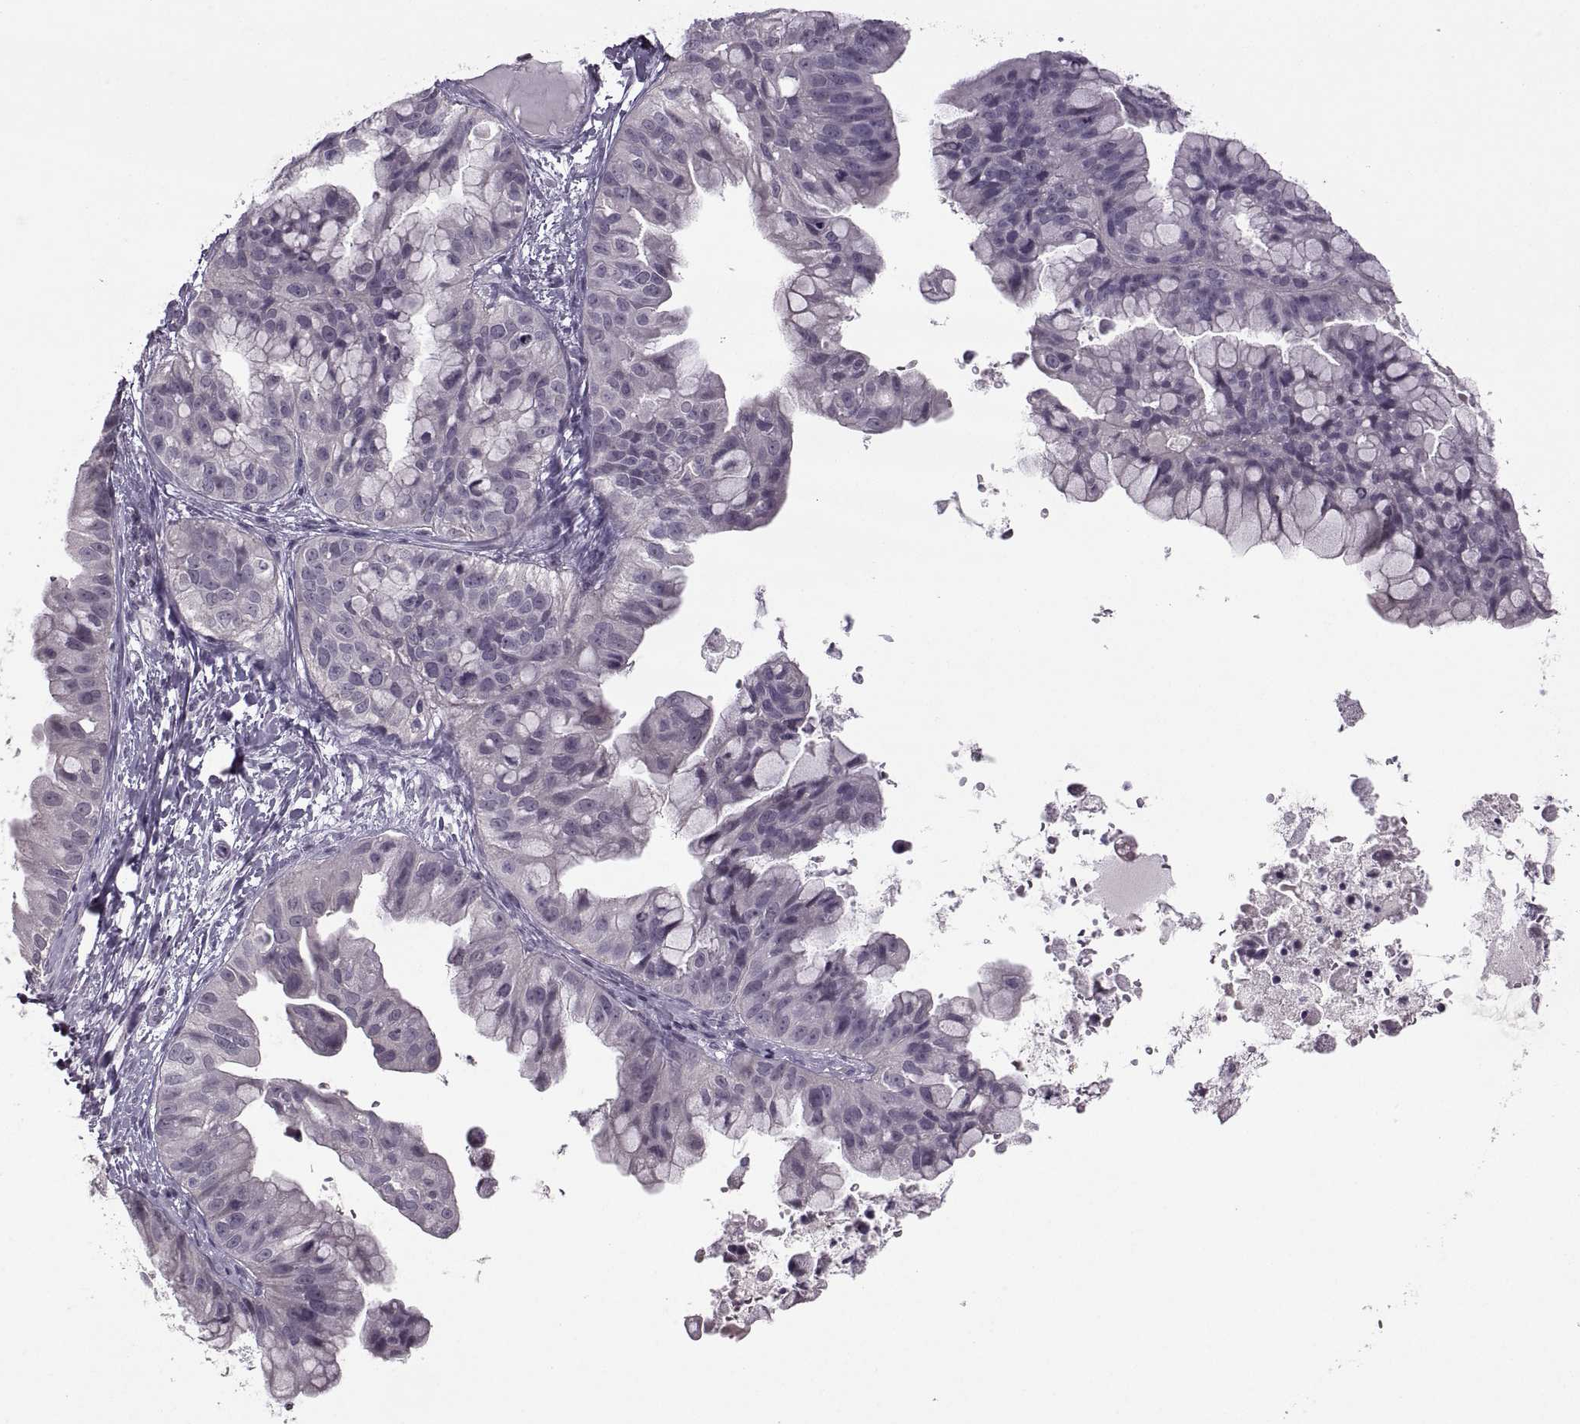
{"staining": {"intensity": "negative", "quantity": "none", "location": "none"}, "tissue": "ovarian cancer", "cell_type": "Tumor cells", "image_type": "cancer", "snomed": [{"axis": "morphology", "description": "Cystadenocarcinoma, mucinous, NOS"}, {"axis": "topography", "description": "Ovary"}], "caption": "Photomicrograph shows no significant protein expression in tumor cells of mucinous cystadenocarcinoma (ovarian).", "gene": "MGAT4D", "patient": {"sex": "female", "age": 76}}